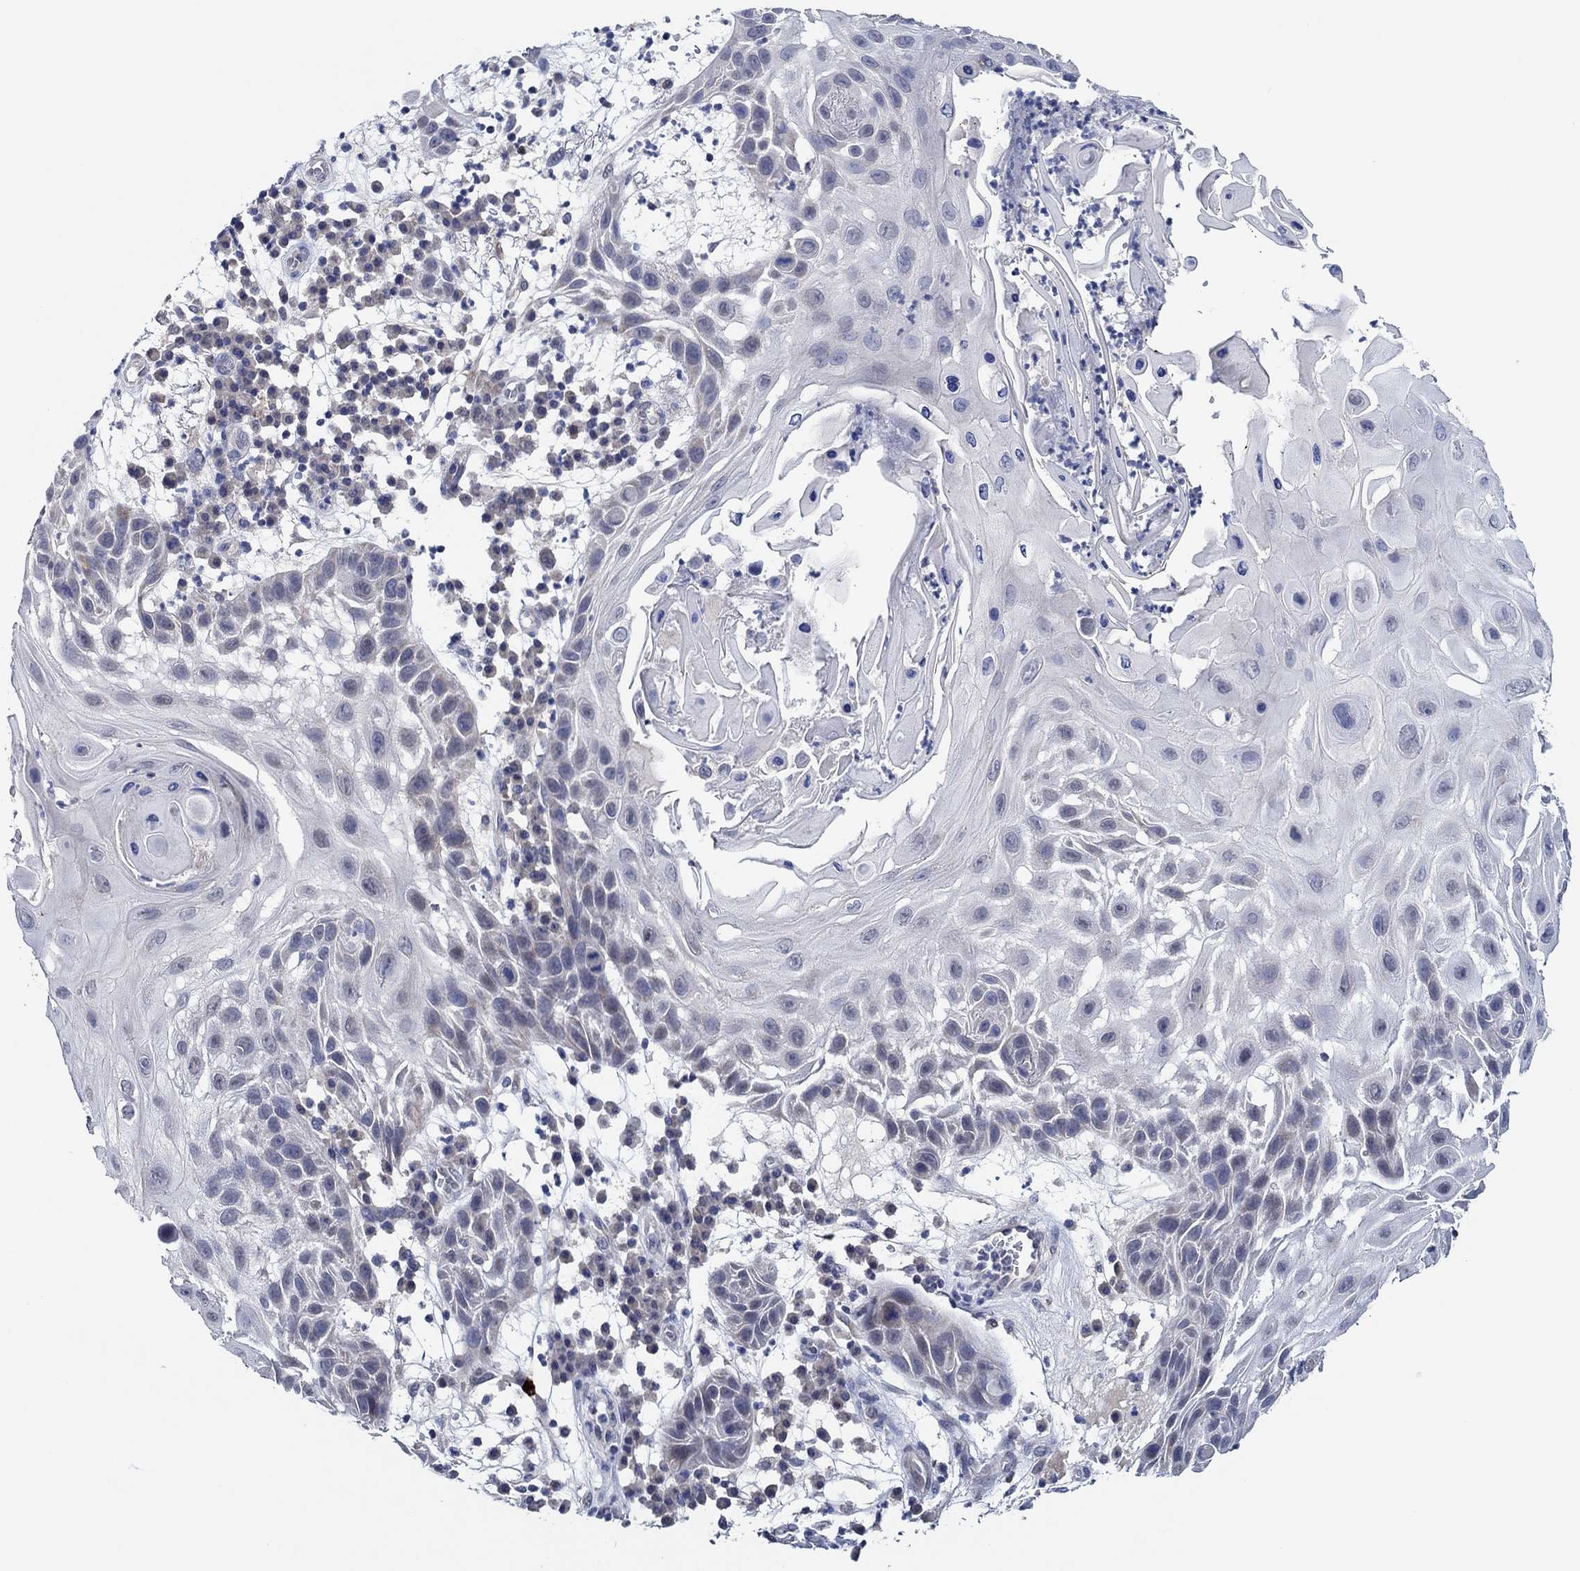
{"staining": {"intensity": "negative", "quantity": "none", "location": "none"}, "tissue": "skin cancer", "cell_type": "Tumor cells", "image_type": "cancer", "snomed": [{"axis": "morphology", "description": "Normal tissue, NOS"}, {"axis": "morphology", "description": "Squamous cell carcinoma, NOS"}, {"axis": "topography", "description": "Skin"}], "caption": "An immunohistochemistry (IHC) image of squamous cell carcinoma (skin) is shown. There is no staining in tumor cells of squamous cell carcinoma (skin).", "gene": "PRRT3", "patient": {"sex": "male", "age": 79}}